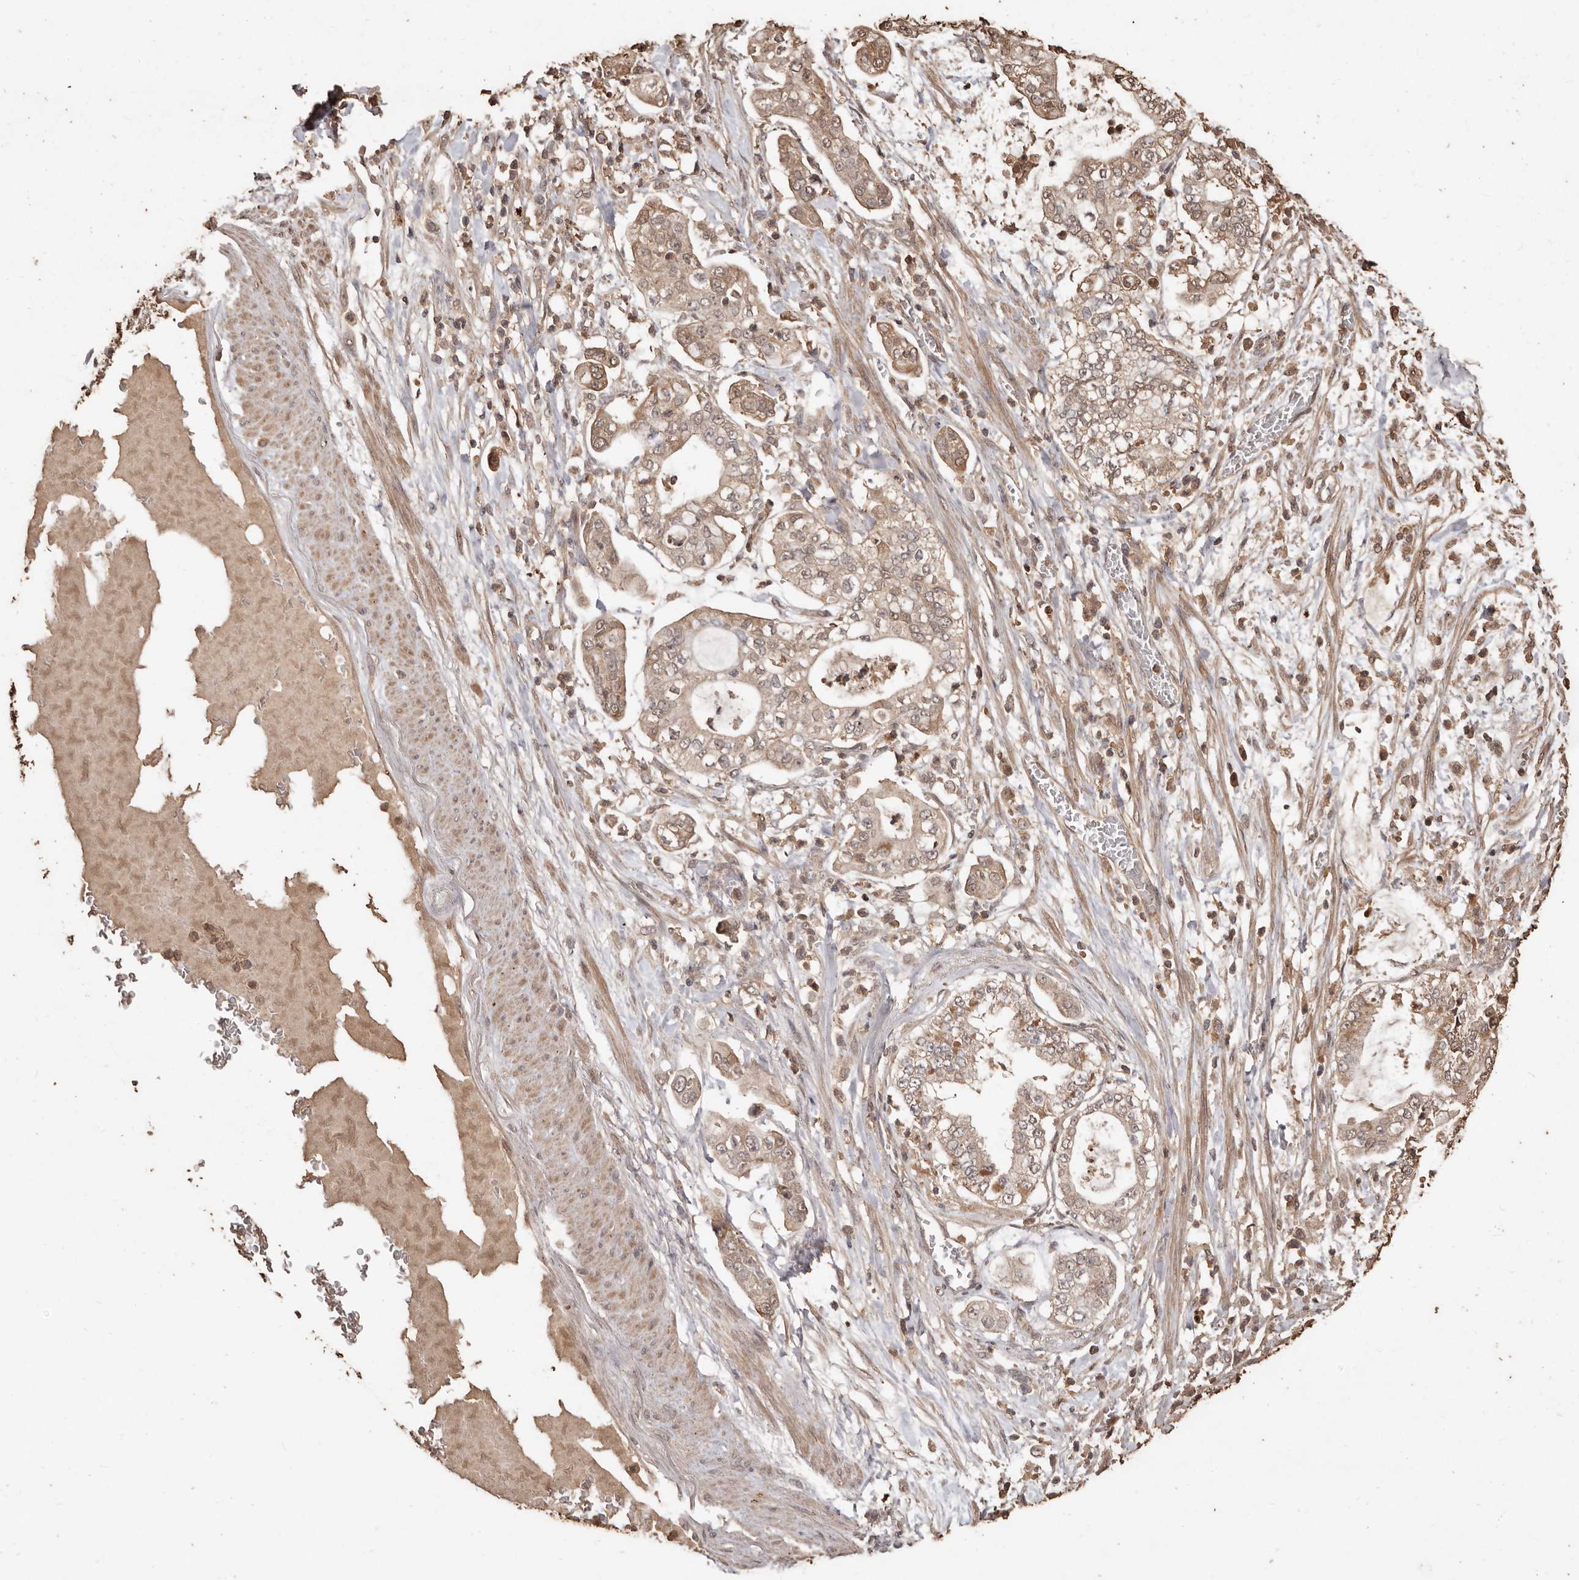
{"staining": {"intensity": "moderate", "quantity": ">75%", "location": "cytoplasmic/membranous"}, "tissue": "stomach cancer", "cell_type": "Tumor cells", "image_type": "cancer", "snomed": [{"axis": "morphology", "description": "Adenocarcinoma, NOS"}, {"axis": "topography", "description": "Stomach"}], "caption": "DAB (3,3'-diaminobenzidine) immunohistochemical staining of human stomach adenocarcinoma exhibits moderate cytoplasmic/membranous protein staining in approximately >75% of tumor cells. The protein of interest is stained brown, and the nuclei are stained in blue (DAB (3,3'-diaminobenzidine) IHC with brightfield microscopy, high magnification).", "gene": "PKDCC", "patient": {"sex": "male", "age": 76}}